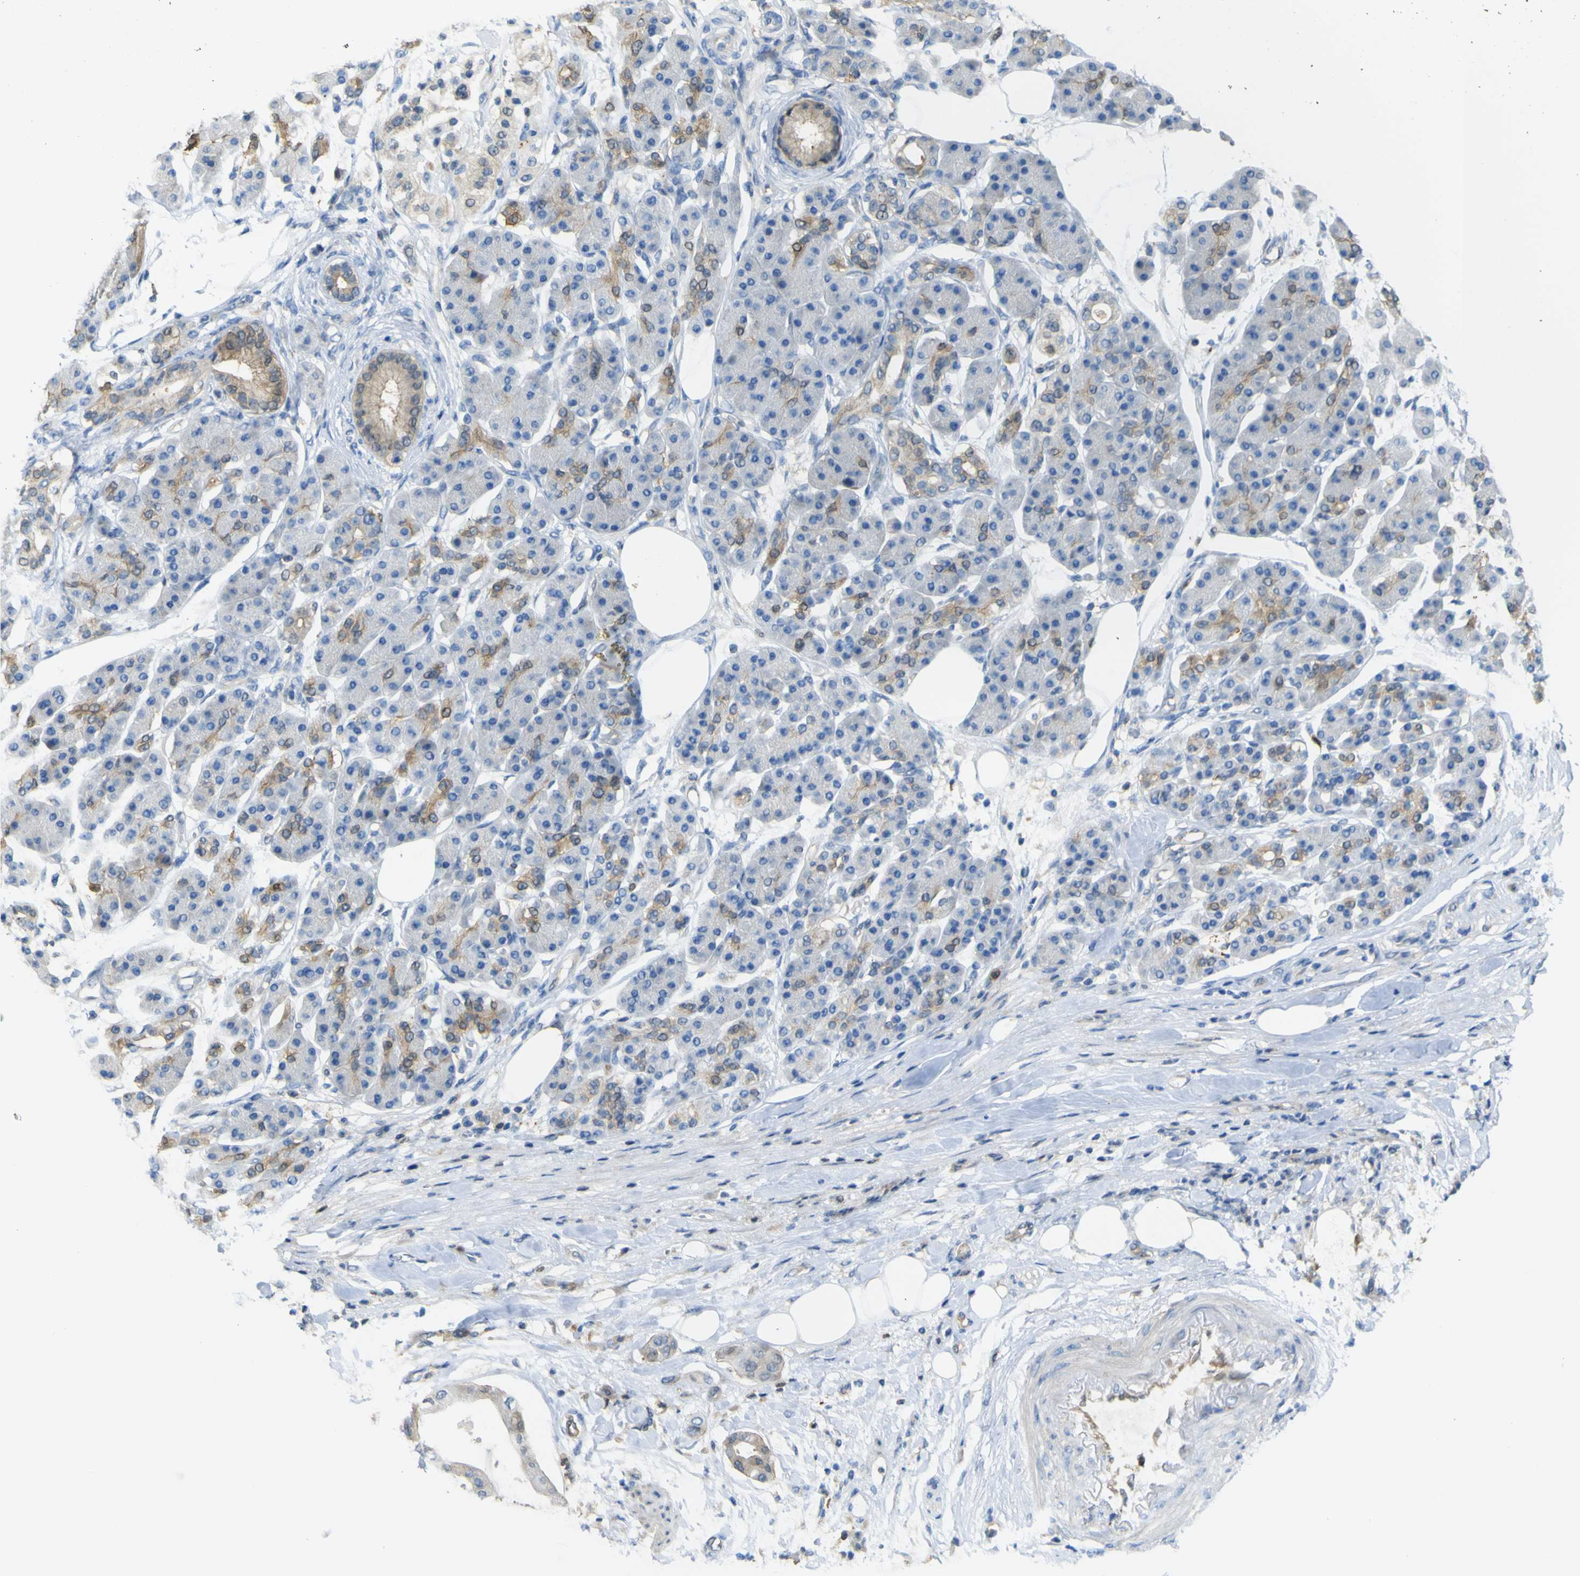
{"staining": {"intensity": "moderate", "quantity": "25%-75%", "location": "cytoplasmic/membranous"}, "tissue": "pancreatic cancer", "cell_type": "Tumor cells", "image_type": "cancer", "snomed": [{"axis": "morphology", "description": "Adenocarcinoma, NOS"}, {"axis": "morphology", "description": "Adenocarcinoma, metastatic, NOS"}, {"axis": "topography", "description": "Lymph node"}, {"axis": "topography", "description": "Pancreas"}, {"axis": "topography", "description": "Duodenum"}], "caption": "Pancreatic cancer stained with DAB immunohistochemistry exhibits medium levels of moderate cytoplasmic/membranous positivity in about 25%-75% of tumor cells.", "gene": "ABHD3", "patient": {"sex": "female", "age": 64}}